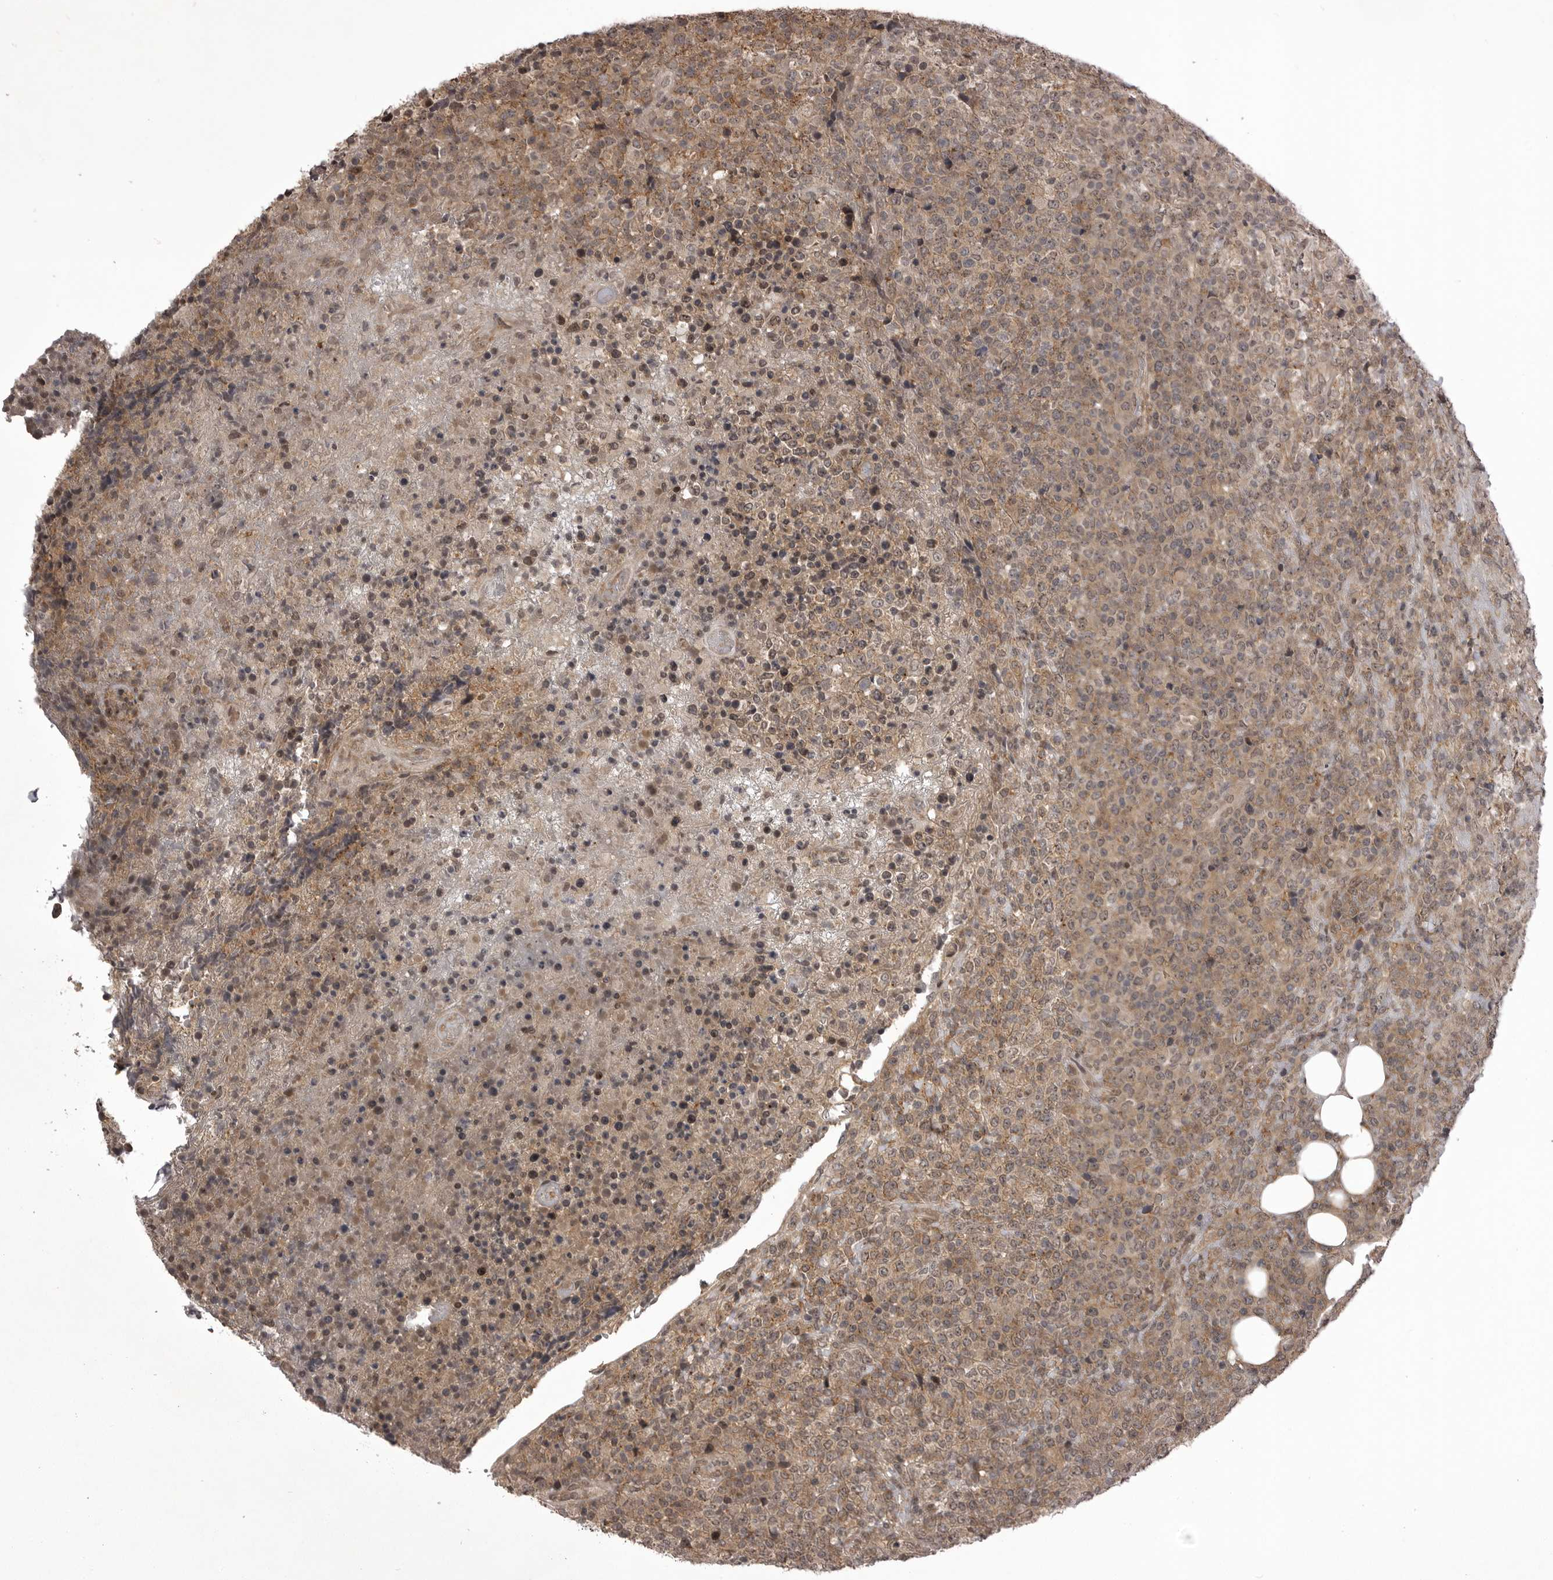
{"staining": {"intensity": "weak", "quantity": ">75%", "location": "cytoplasmic/membranous"}, "tissue": "lymphoma", "cell_type": "Tumor cells", "image_type": "cancer", "snomed": [{"axis": "morphology", "description": "Malignant lymphoma, non-Hodgkin's type, High grade"}, {"axis": "topography", "description": "Lymph node"}], "caption": "IHC of human lymphoma shows low levels of weak cytoplasmic/membranous staining in approximately >75% of tumor cells.", "gene": "SNX16", "patient": {"sex": "male", "age": 13}}